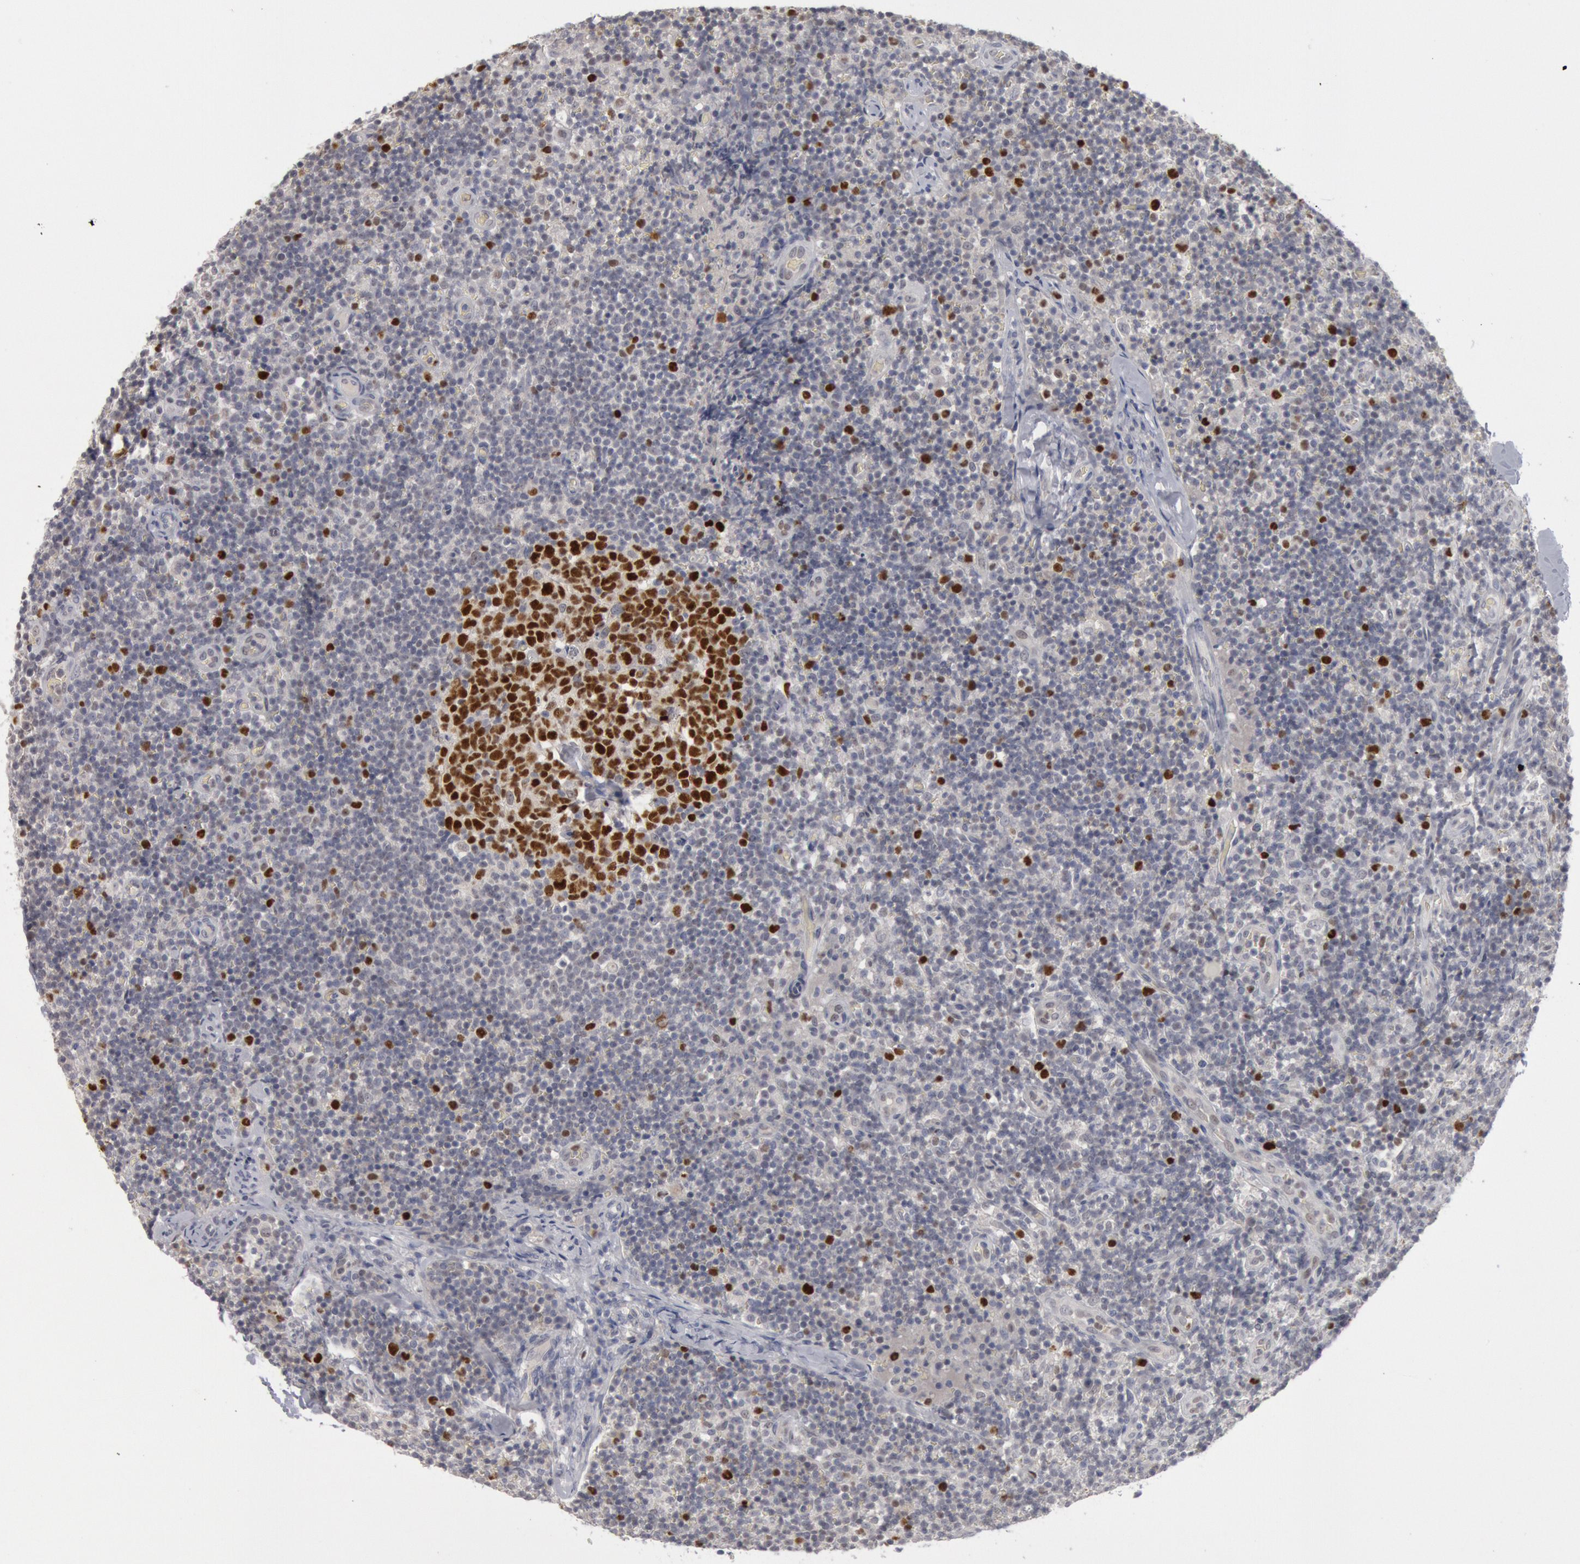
{"staining": {"intensity": "strong", "quantity": ">75%", "location": "nuclear"}, "tissue": "lymph node", "cell_type": "Germinal center cells", "image_type": "normal", "snomed": [{"axis": "morphology", "description": "Normal tissue, NOS"}, {"axis": "morphology", "description": "Inflammation, NOS"}, {"axis": "topography", "description": "Lymph node"}], "caption": "Strong nuclear protein staining is identified in about >75% of germinal center cells in lymph node. The protein of interest is stained brown, and the nuclei are stained in blue (DAB (3,3'-diaminobenzidine) IHC with brightfield microscopy, high magnification).", "gene": "WDHD1", "patient": {"sex": "male", "age": 46}}